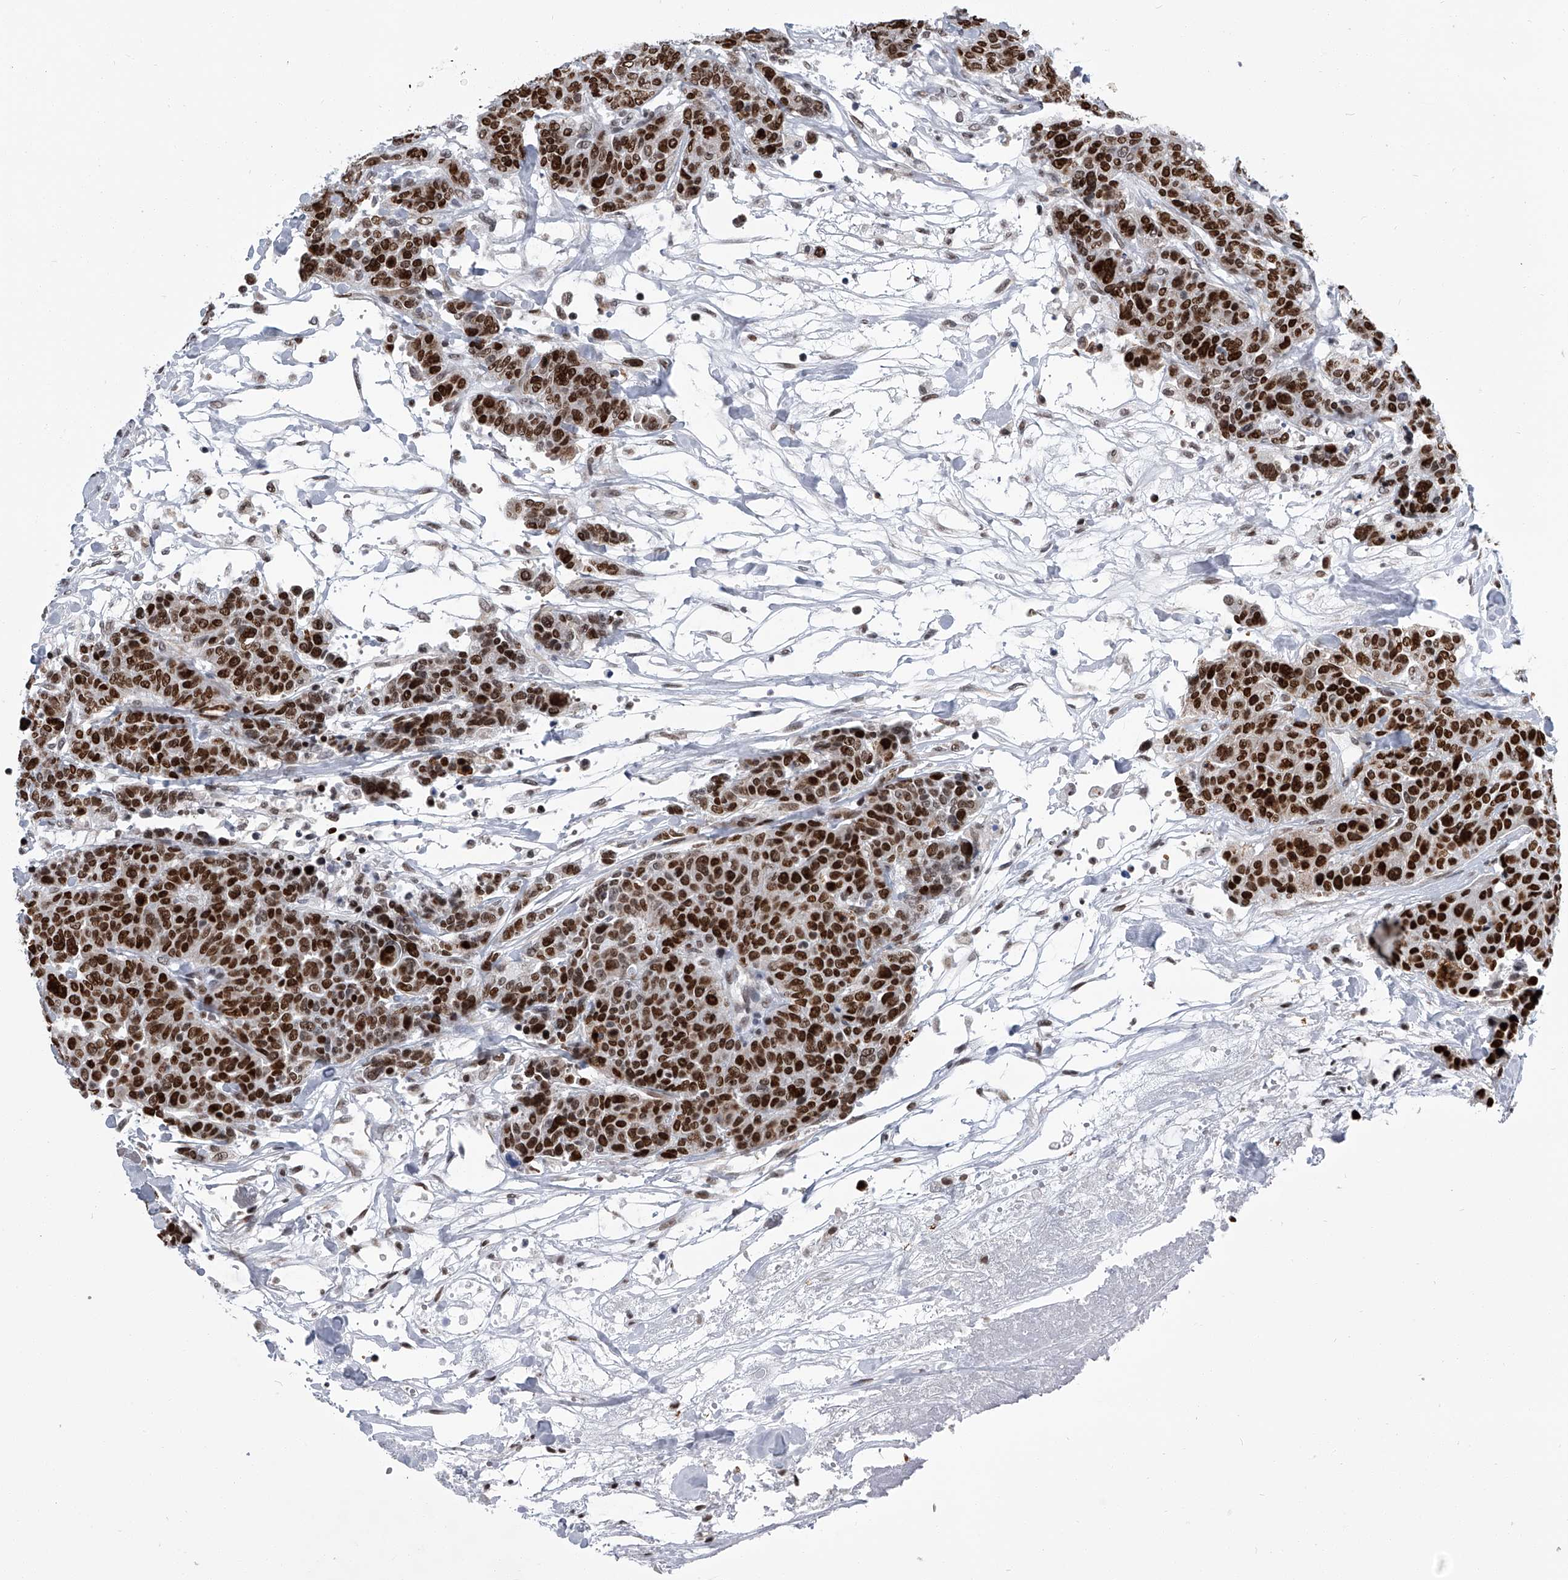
{"staining": {"intensity": "strong", "quantity": ">75%", "location": "nuclear"}, "tissue": "breast cancer", "cell_type": "Tumor cells", "image_type": "cancer", "snomed": [{"axis": "morphology", "description": "Duct carcinoma"}, {"axis": "topography", "description": "Breast"}], "caption": "Immunohistochemistry micrograph of human intraductal carcinoma (breast) stained for a protein (brown), which shows high levels of strong nuclear positivity in approximately >75% of tumor cells.", "gene": "SIM2", "patient": {"sex": "female", "age": 37}}